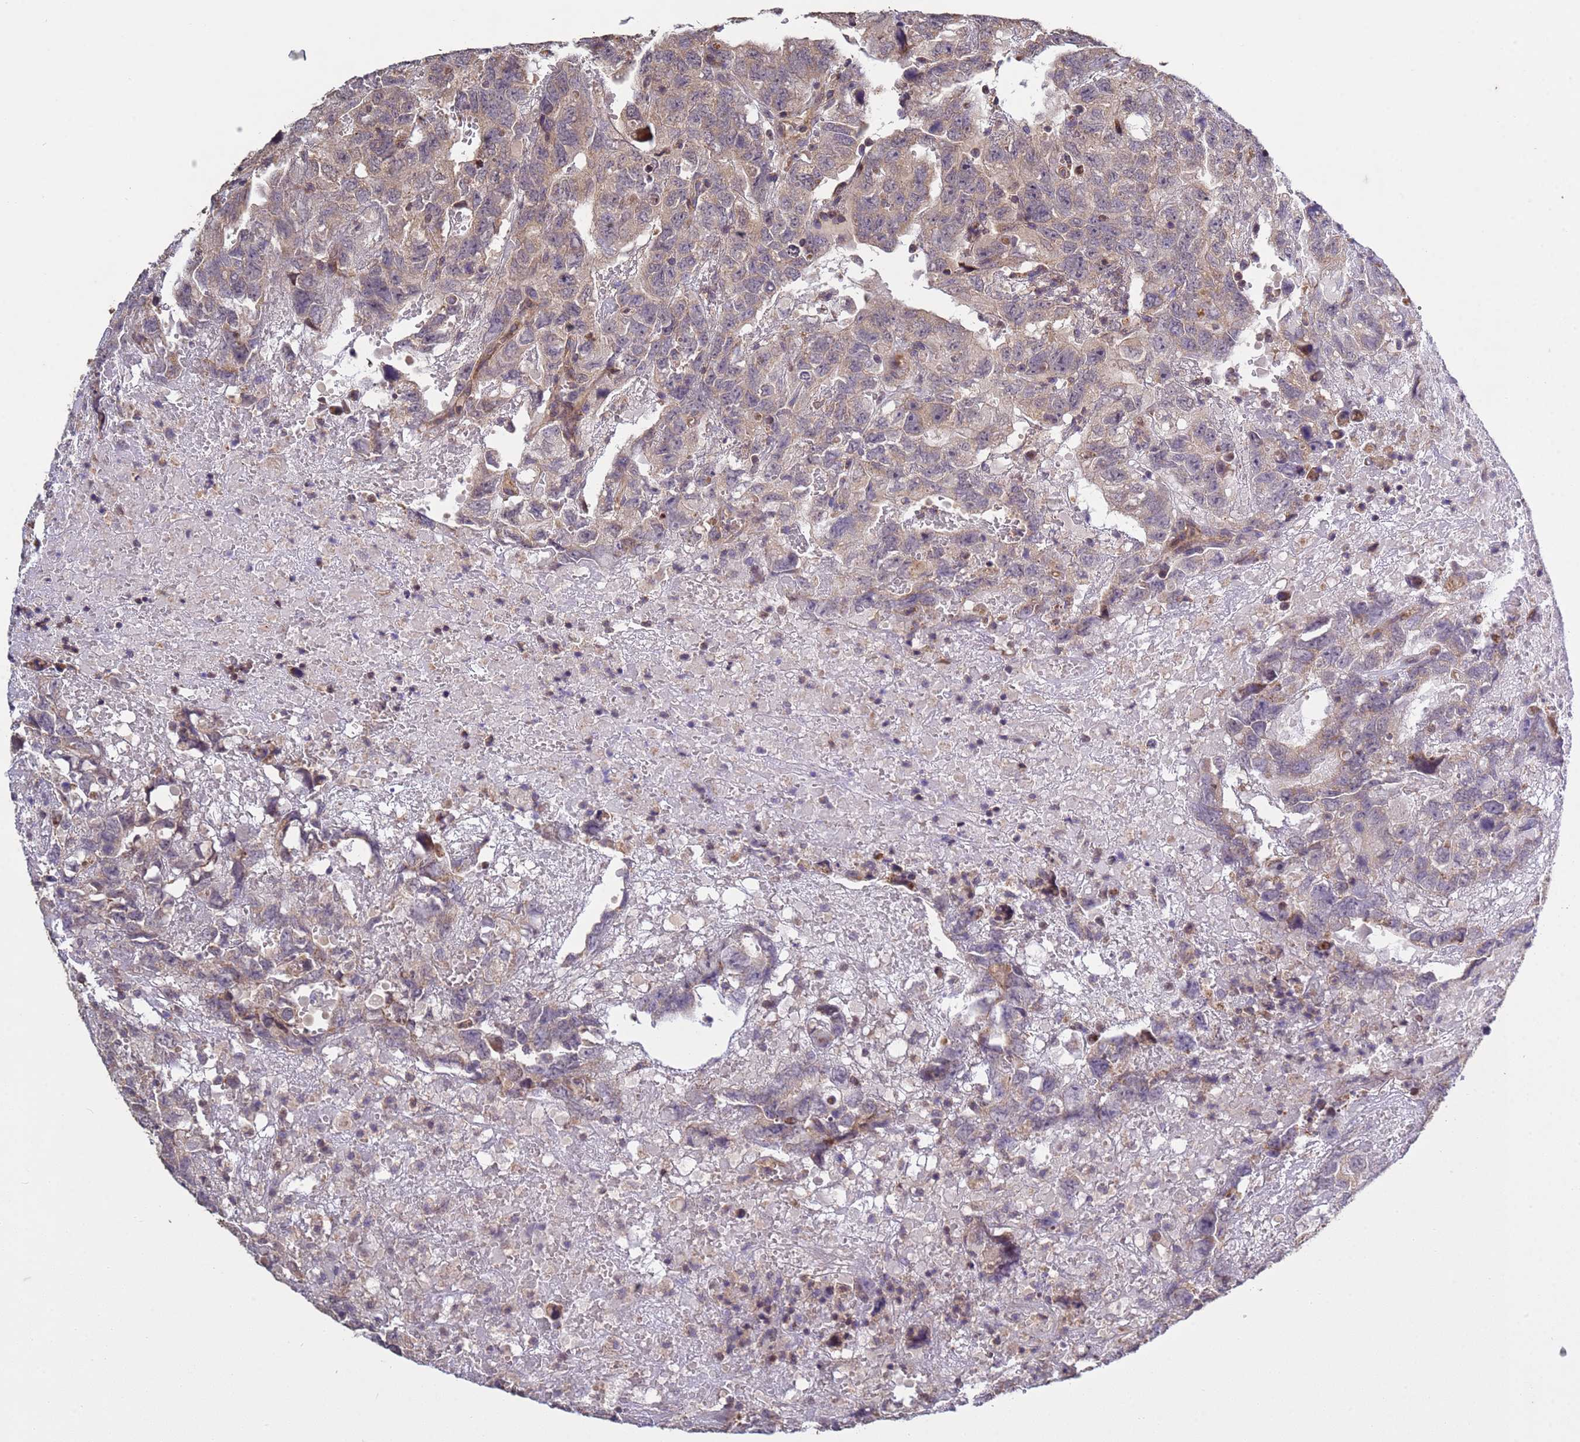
{"staining": {"intensity": "weak", "quantity": "25%-75%", "location": "cytoplasmic/membranous"}, "tissue": "testis cancer", "cell_type": "Tumor cells", "image_type": "cancer", "snomed": [{"axis": "morphology", "description": "Carcinoma, Embryonal, NOS"}, {"axis": "topography", "description": "Testis"}], "caption": "This micrograph demonstrates IHC staining of embryonal carcinoma (testis), with low weak cytoplasmic/membranous expression in about 25%-75% of tumor cells.", "gene": "P2RX7", "patient": {"sex": "male", "age": 45}}